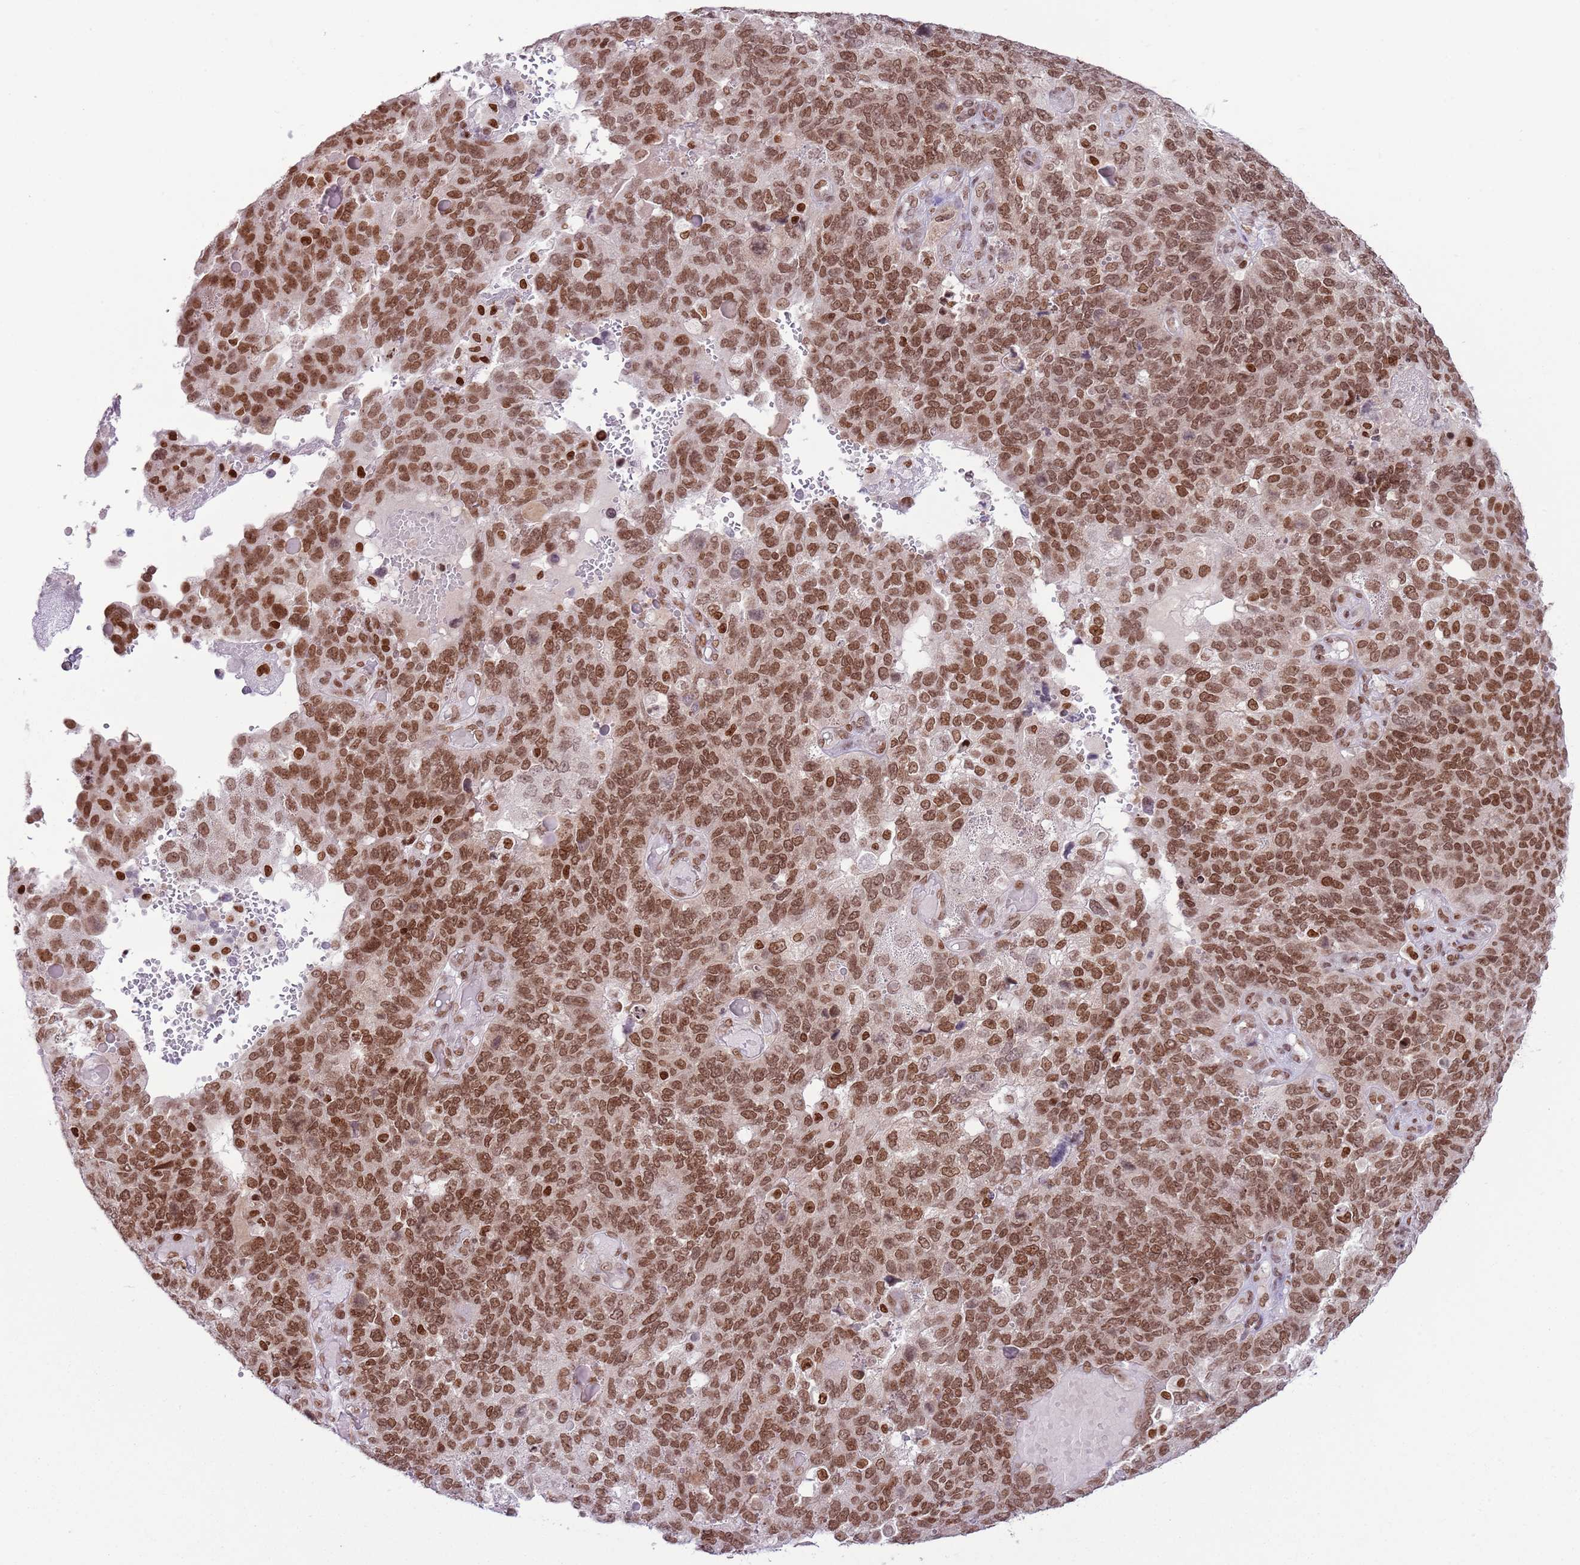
{"staining": {"intensity": "moderate", "quantity": ">75%", "location": "nuclear"}, "tissue": "endometrial cancer", "cell_type": "Tumor cells", "image_type": "cancer", "snomed": [{"axis": "morphology", "description": "Adenocarcinoma, NOS"}, {"axis": "topography", "description": "Endometrium"}], "caption": "An image of human endometrial cancer (adenocarcinoma) stained for a protein shows moderate nuclear brown staining in tumor cells.", "gene": "SELENOH", "patient": {"sex": "female", "age": 66}}